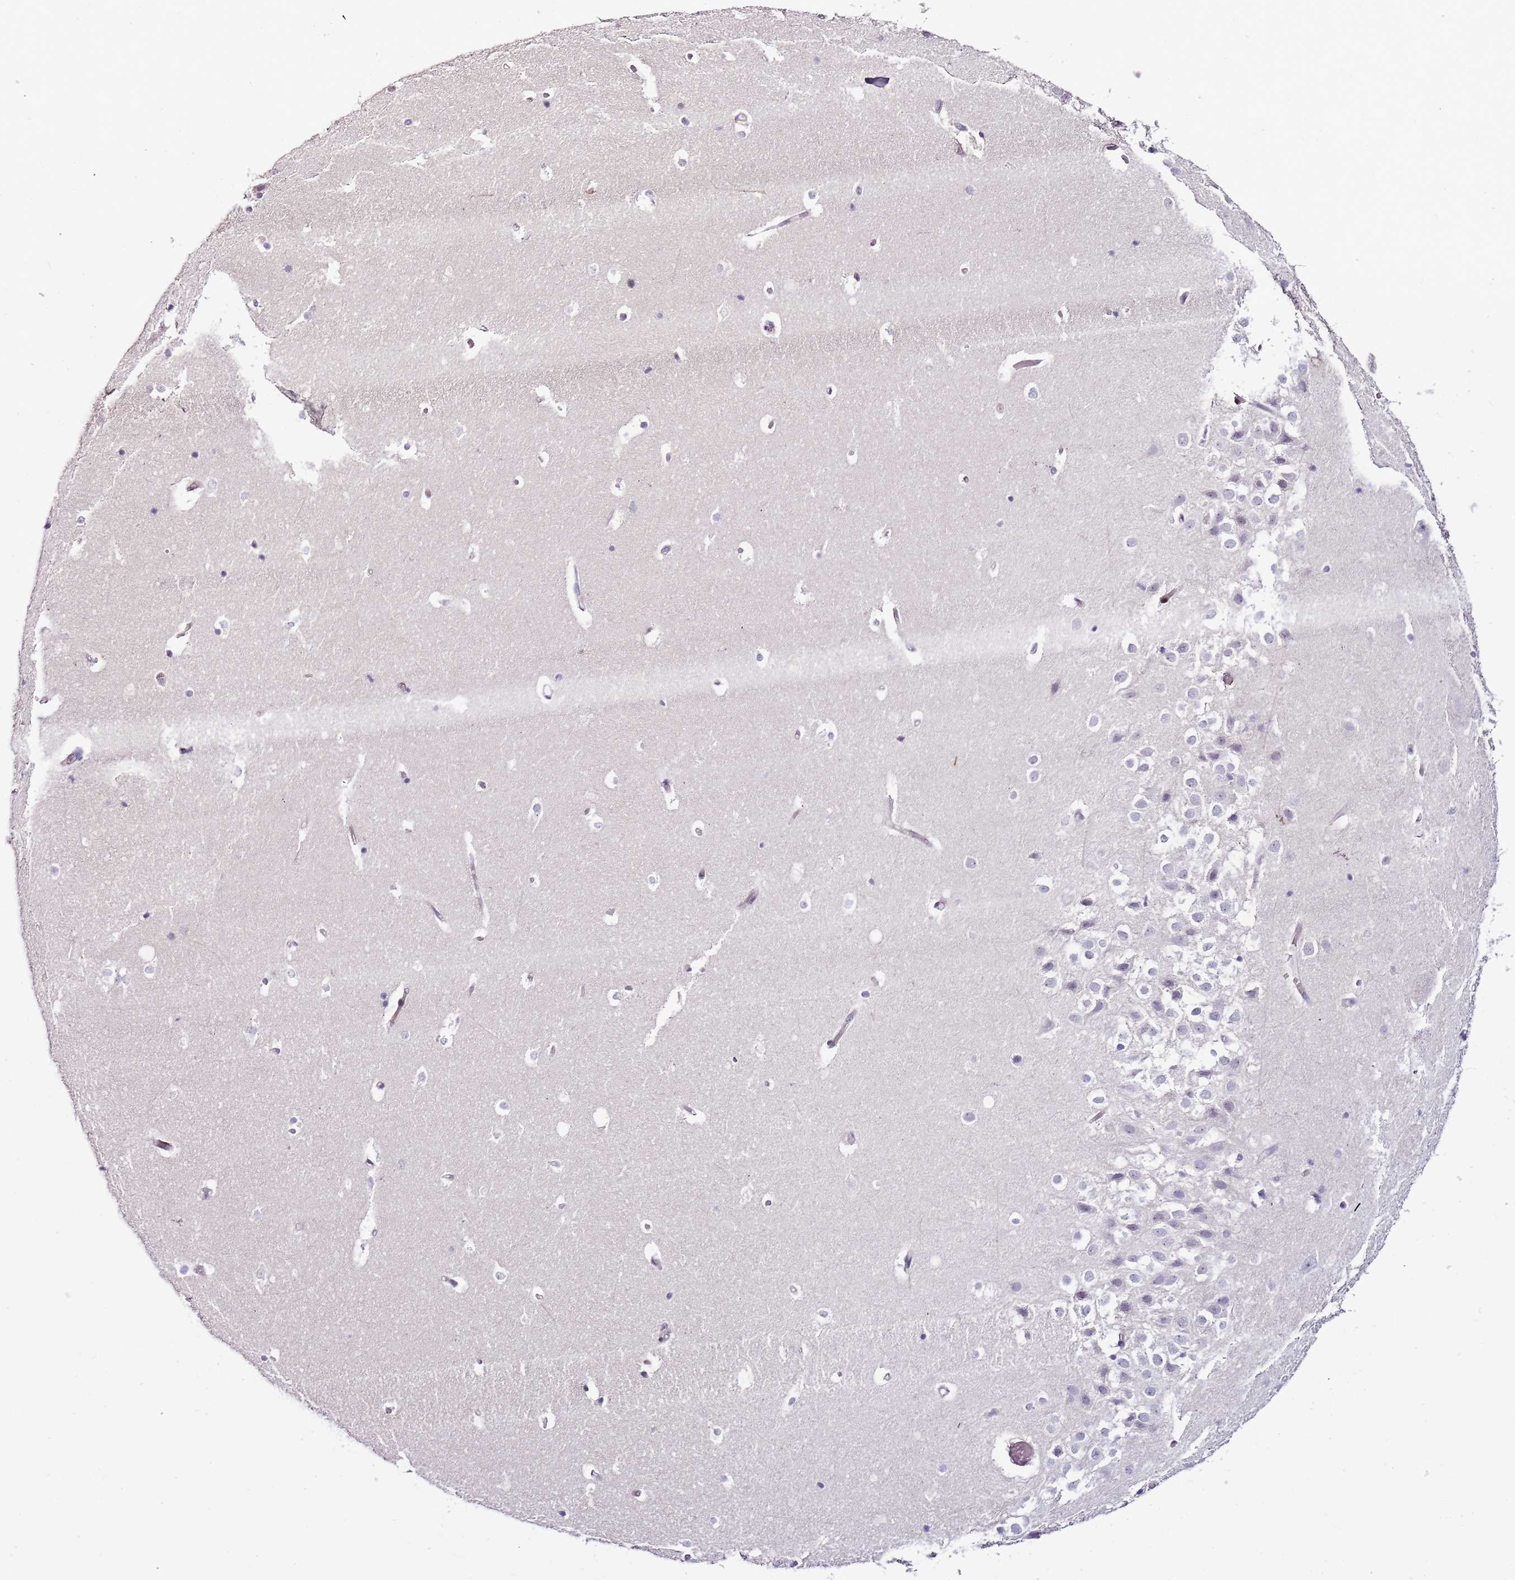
{"staining": {"intensity": "negative", "quantity": "none", "location": "none"}, "tissue": "hippocampus", "cell_type": "Glial cells", "image_type": "normal", "snomed": [{"axis": "morphology", "description": "Normal tissue, NOS"}, {"axis": "topography", "description": "Hippocampus"}], "caption": "IHC micrograph of normal hippocampus: hippocampus stained with DAB (3,3'-diaminobenzidine) reveals no significant protein expression in glial cells.", "gene": "NKX2", "patient": {"sex": "female", "age": 52}}